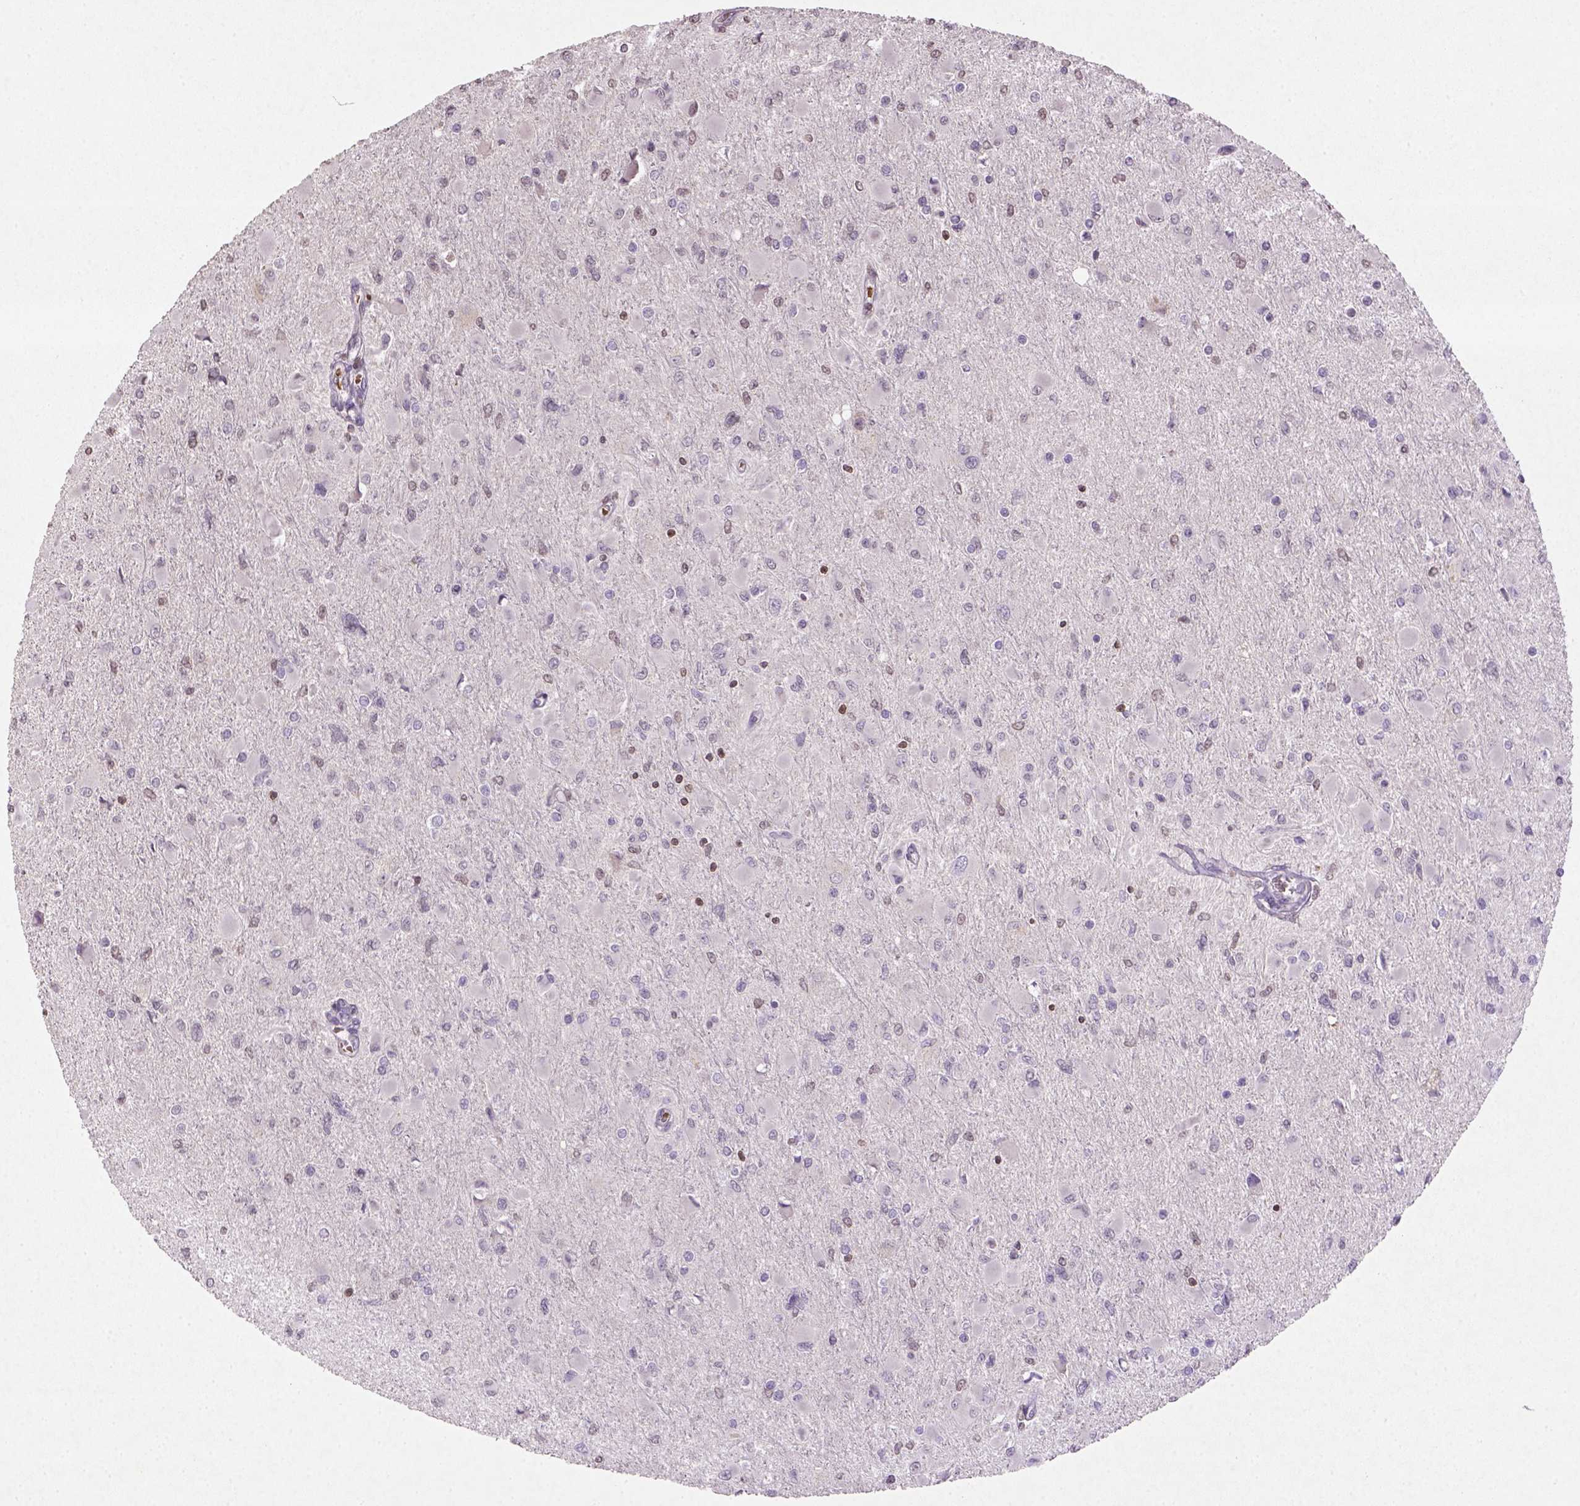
{"staining": {"intensity": "negative", "quantity": "none", "location": "none"}, "tissue": "glioma", "cell_type": "Tumor cells", "image_type": "cancer", "snomed": [{"axis": "morphology", "description": "Glioma, malignant, High grade"}, {"axis": "topography", "description": "Cerebral cortex"}], "caption": "An image of human glioma is negative for staining in tumor cells.", "gene": "NUDT3", "patient": {"sex": "female", "age": 36}}